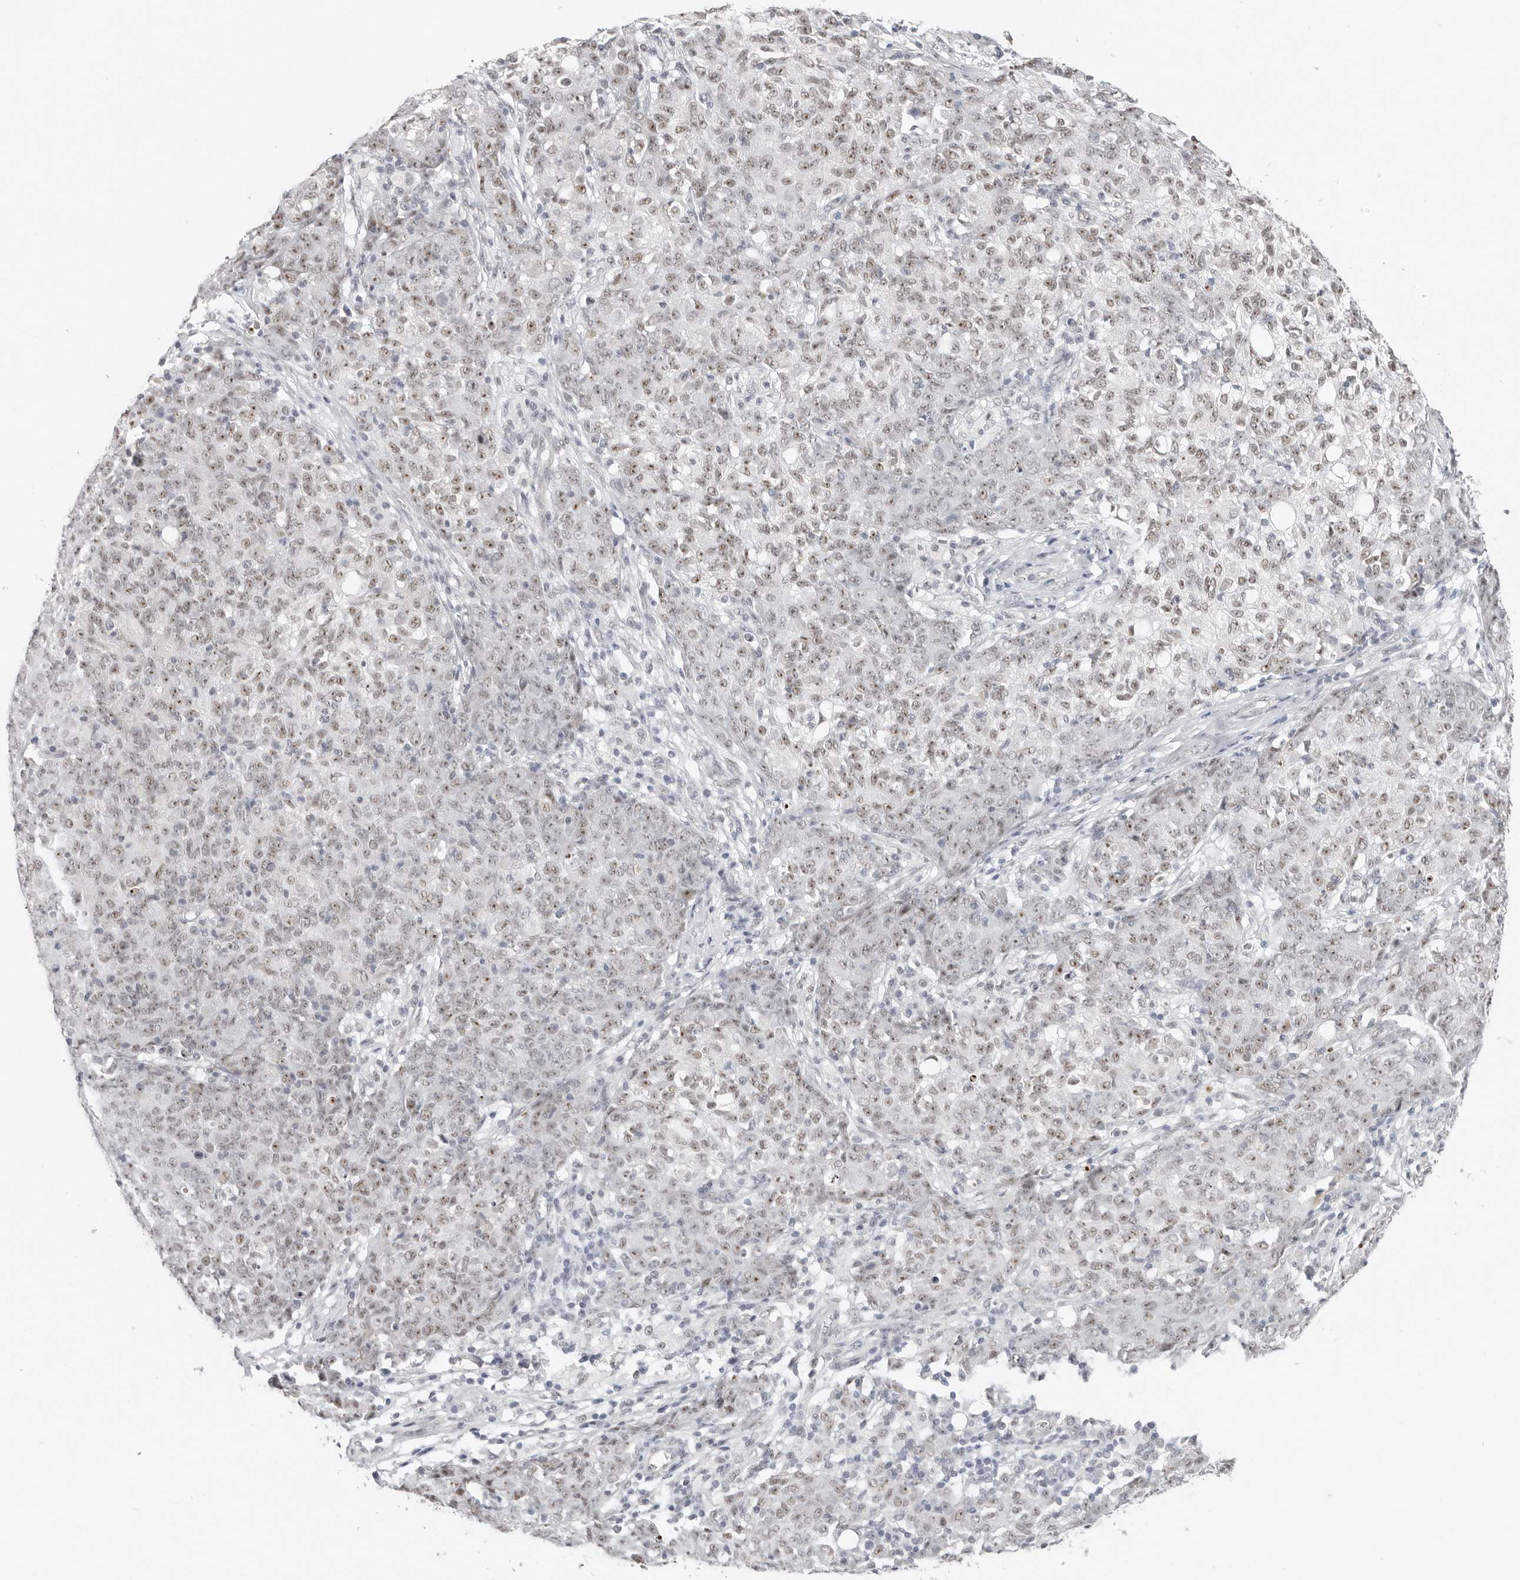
{"staining": {"intensity": "moderate", "quantity": ">75%", "location": "nuclear"}, "tissue": "ovarian cancer", "cell_type": "Tumor cells", "image_type": "cancer", "snomed": [{"axis": "morphology", "description": "Carcinoma, endometroid"}, {"axis": "topography", "description": "Ovary"}], "caption": "A micrograph of ovarian cancer stained for a protein shows moderate nuclear brown staining in tumor cells.", "gene": "LARP7", "patient": {"sex": "female", "age": 42}}